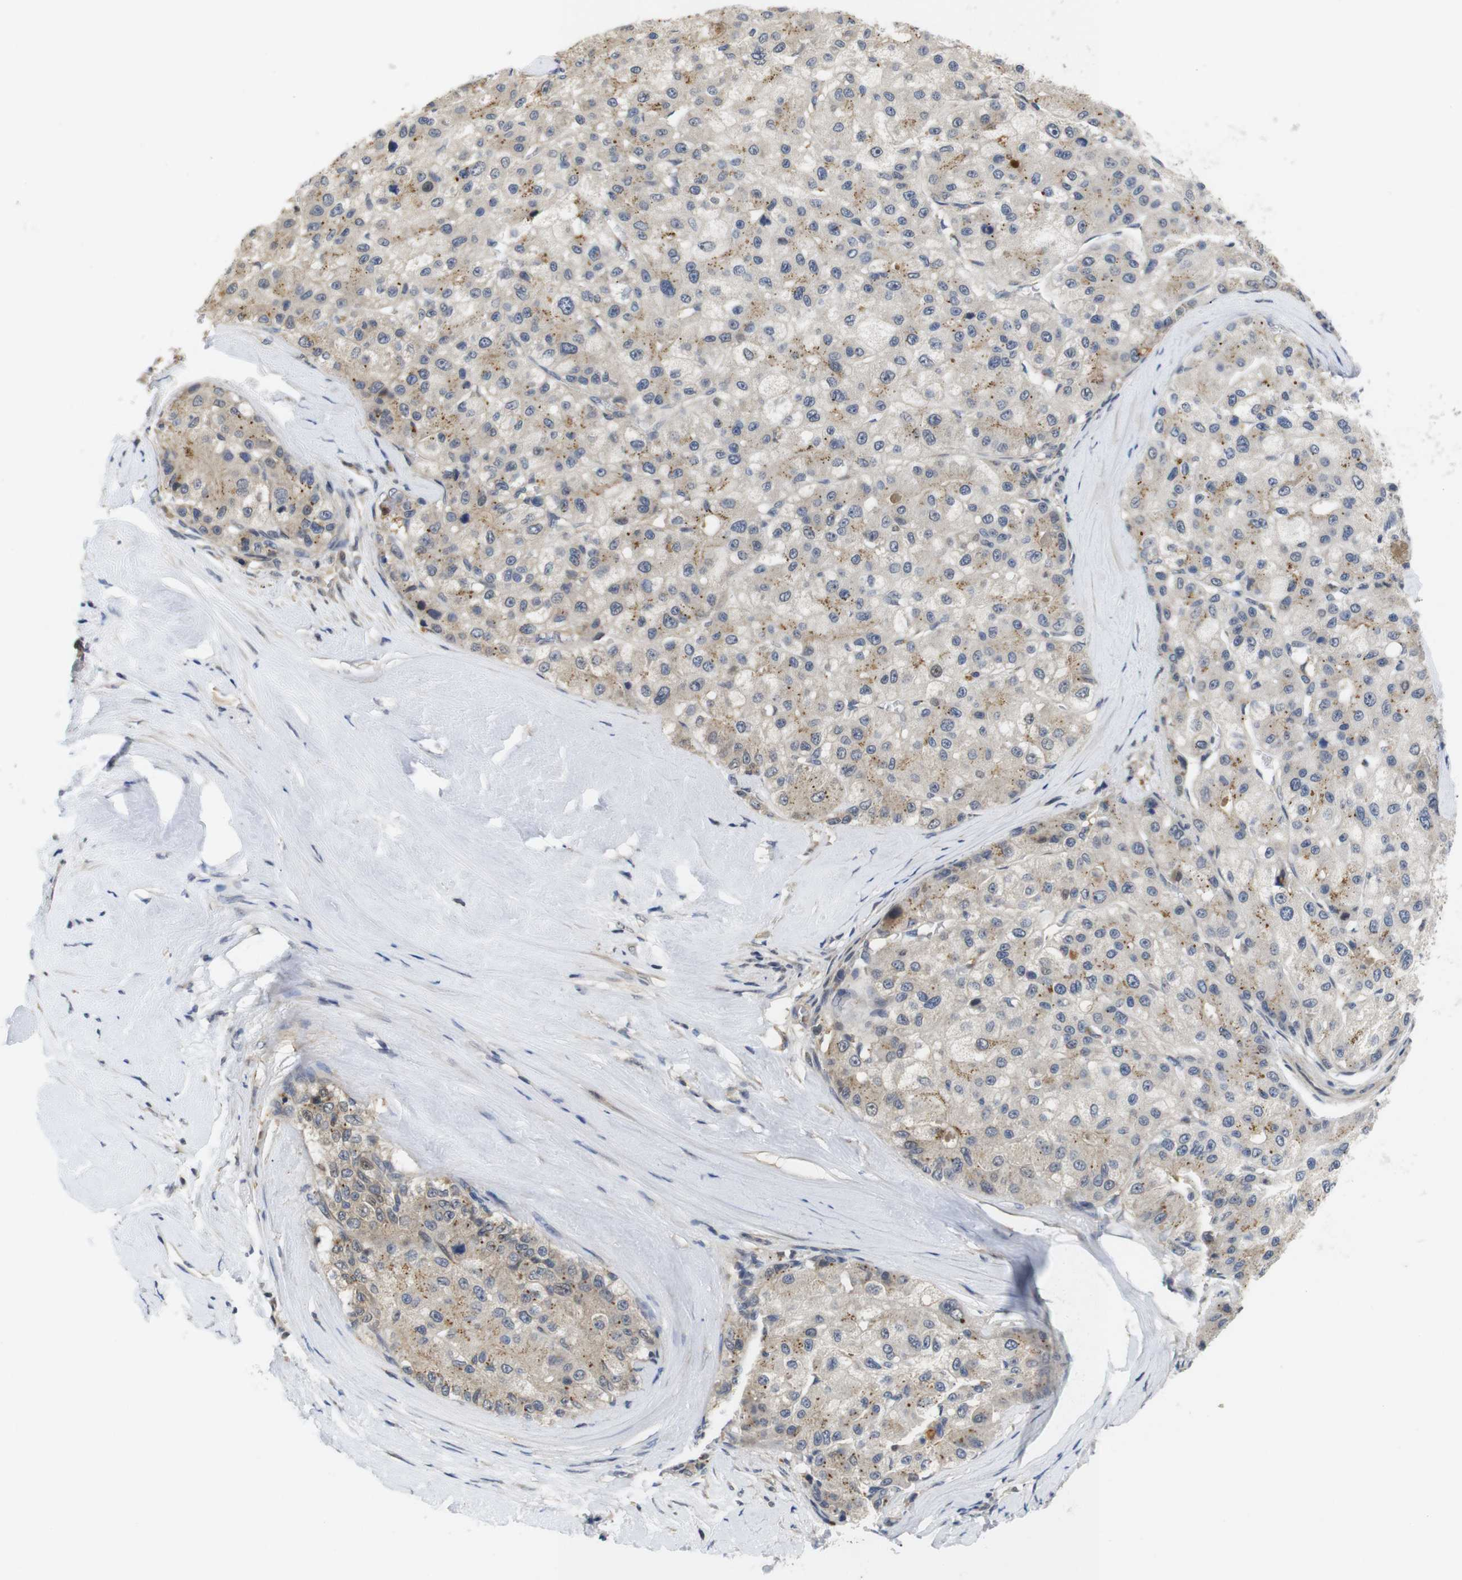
{"staining": {"intensity": "weak", "quantity": ">75%", "location": "cytoplasmic/membranous"}, "tissue": "liver cancer", "cell_type": "Tumor cells", "image_type": "cancer", "snomed": [{"axis": "morphology", "description": "Carcinoma, Hepatocellular, NOS"}, {"axis": "topography", "description": "Liver"}], "caption": "IHC staining of hepatocellular carcinoma (liver), which demonstrates low levels of weak cytoplasmic/membranous positivity in about >75% of tumor cells indicating weak cytoplasmic/membranous protein staining. The staining was performed using DAB (brown) for protein detection and nuclei were counterstained in hematoxylin (blue).", "gene": "FNTA", "patient": {"sex": "male", "age": 80}}